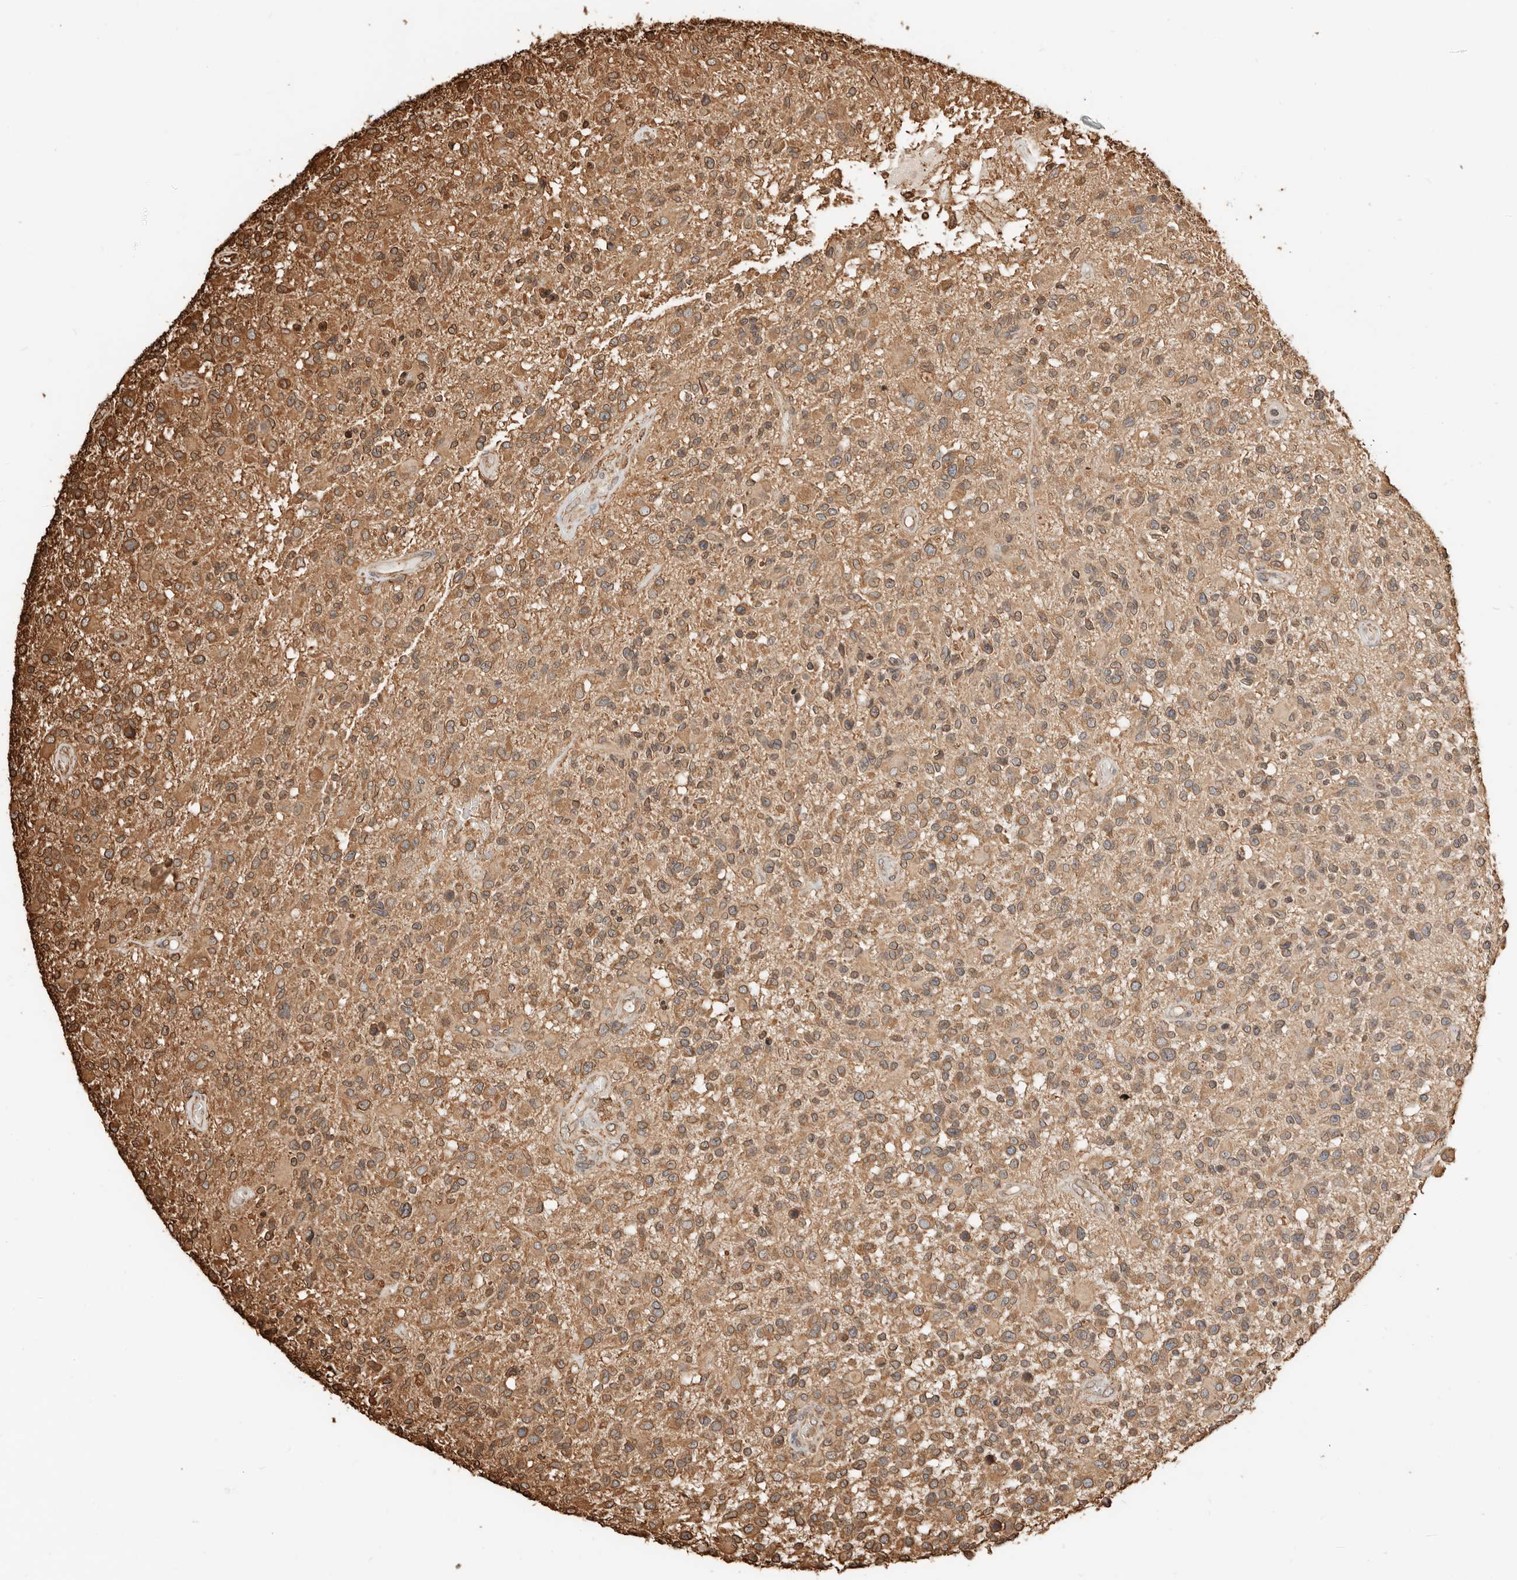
{"staining": {"intensity": "moderate", "quantity": ">75%", "location": "cytoplasmic/membranous"}, "tissue": "glioma", "cell_type": "Tumor cells", "image_type": "cancer", "snomed": [{"axis": "morphology", "description": "Glioma, malignant, High grade"}, {"axis": "morphology", "description": "Glioblastoma, NOS"}, {"axis": "topography", "description": "Brain"}], "caption": "A photomicrograph of human glioma stained for a protein demonstrates moderate cytoplasmic/membranous brown staining in tumor cells.", "gene": "ARHGEF10L", "patient": {"sex": "male", "age": 60}}